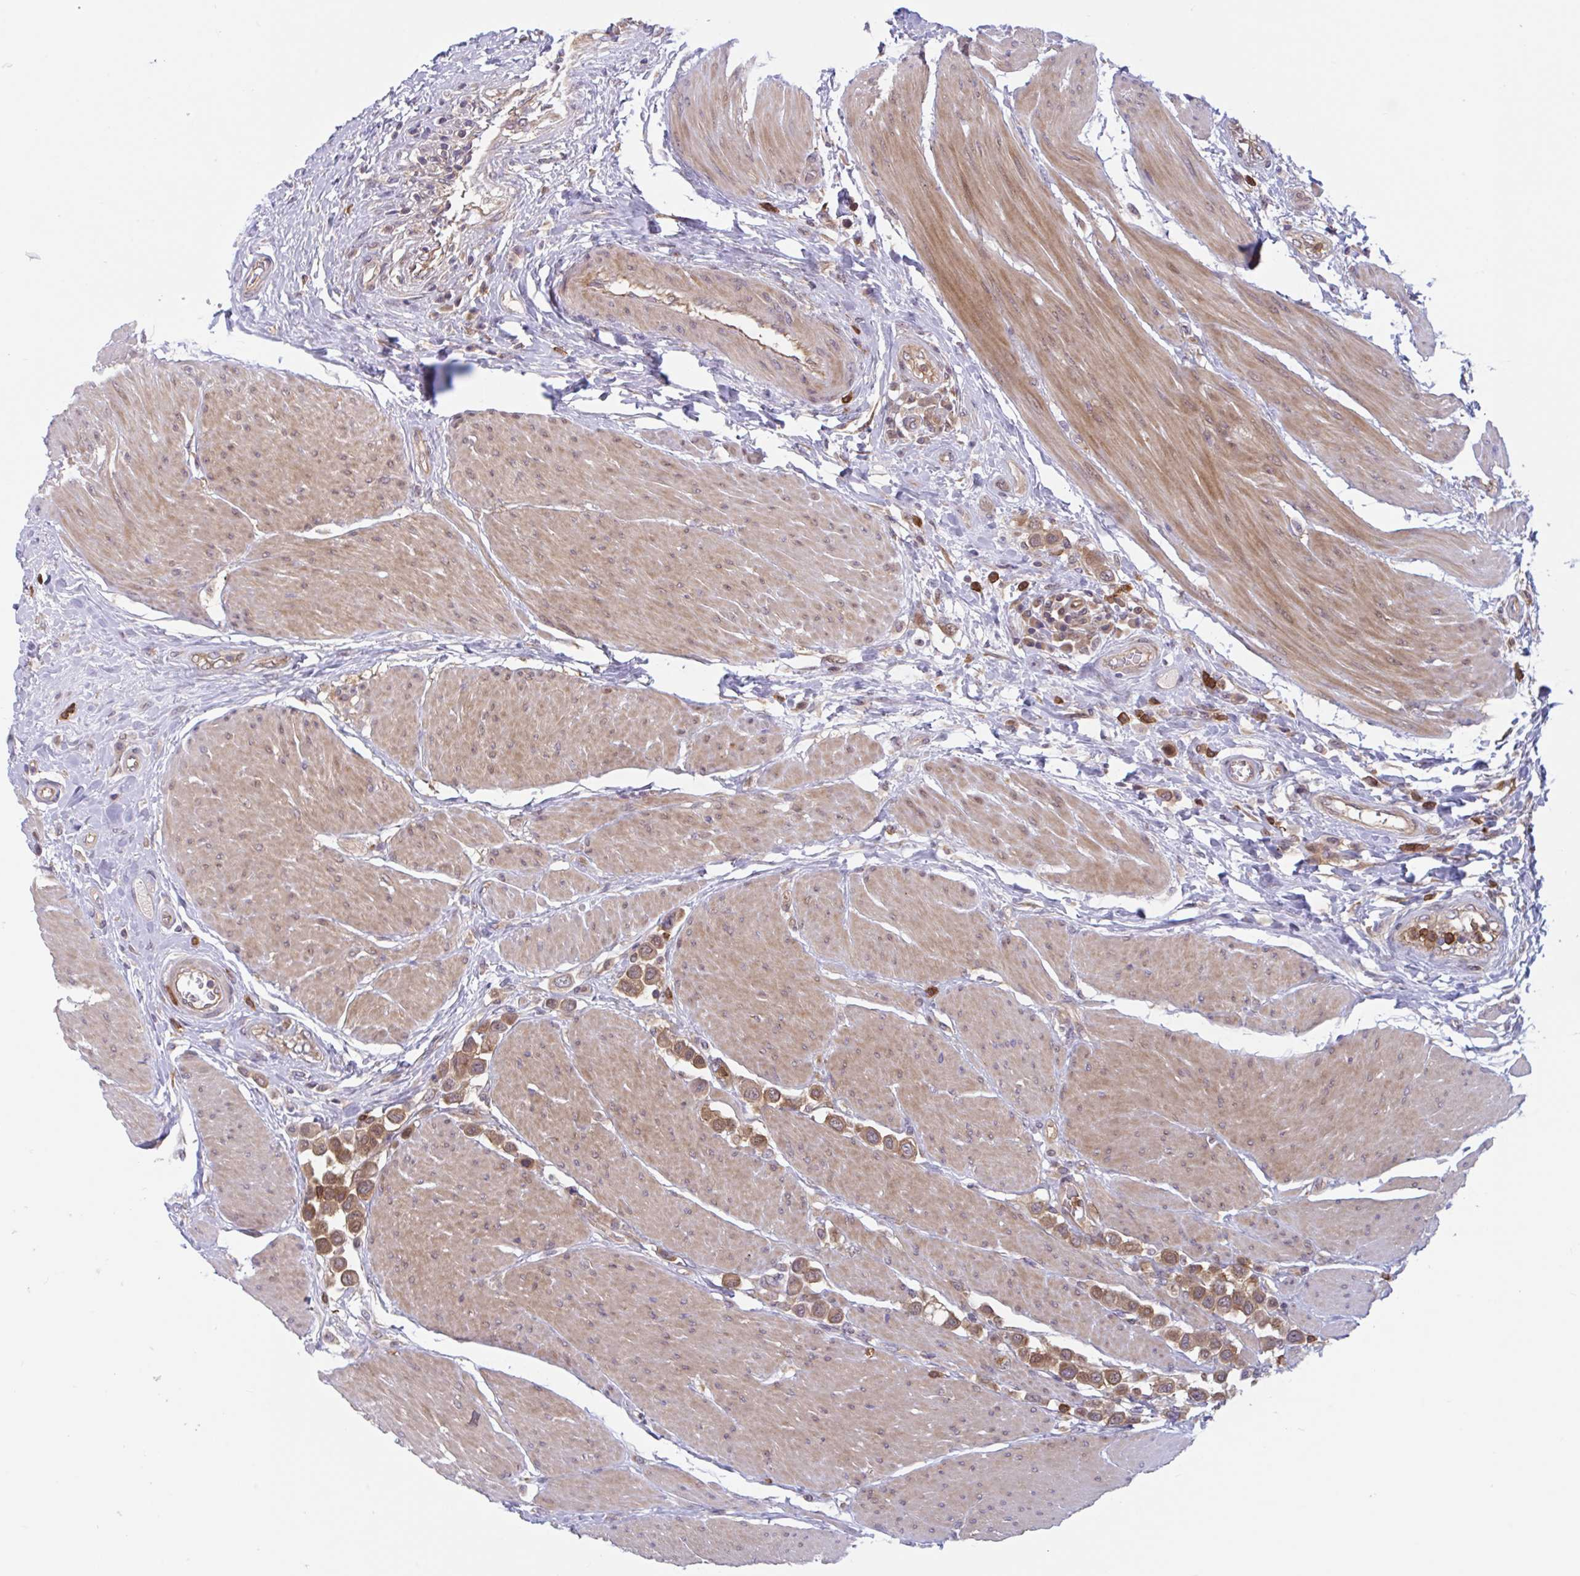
{"staining": {"intensity": "moderate", "quantity": ">75%", "location": "cytoplasmic/membranous,nuclear"}, "tissue": "urothelial cancer", "cell_type": "Tumor cells", "image_type": "cancer", "snomed": [{"axis": "morphology", "description": "Urothelial carcinoma, High grade"}, {"axis": "topography", "description": "Urinary bladder"}], "caption": "The immunohistochemical stain labels moderate cytoplasmic/membranous and nuclear staining in tumor cells of urothelial cancer tissue.", "gene": "LMNTD2", "patient": {"sex": "male", "age": 50}}